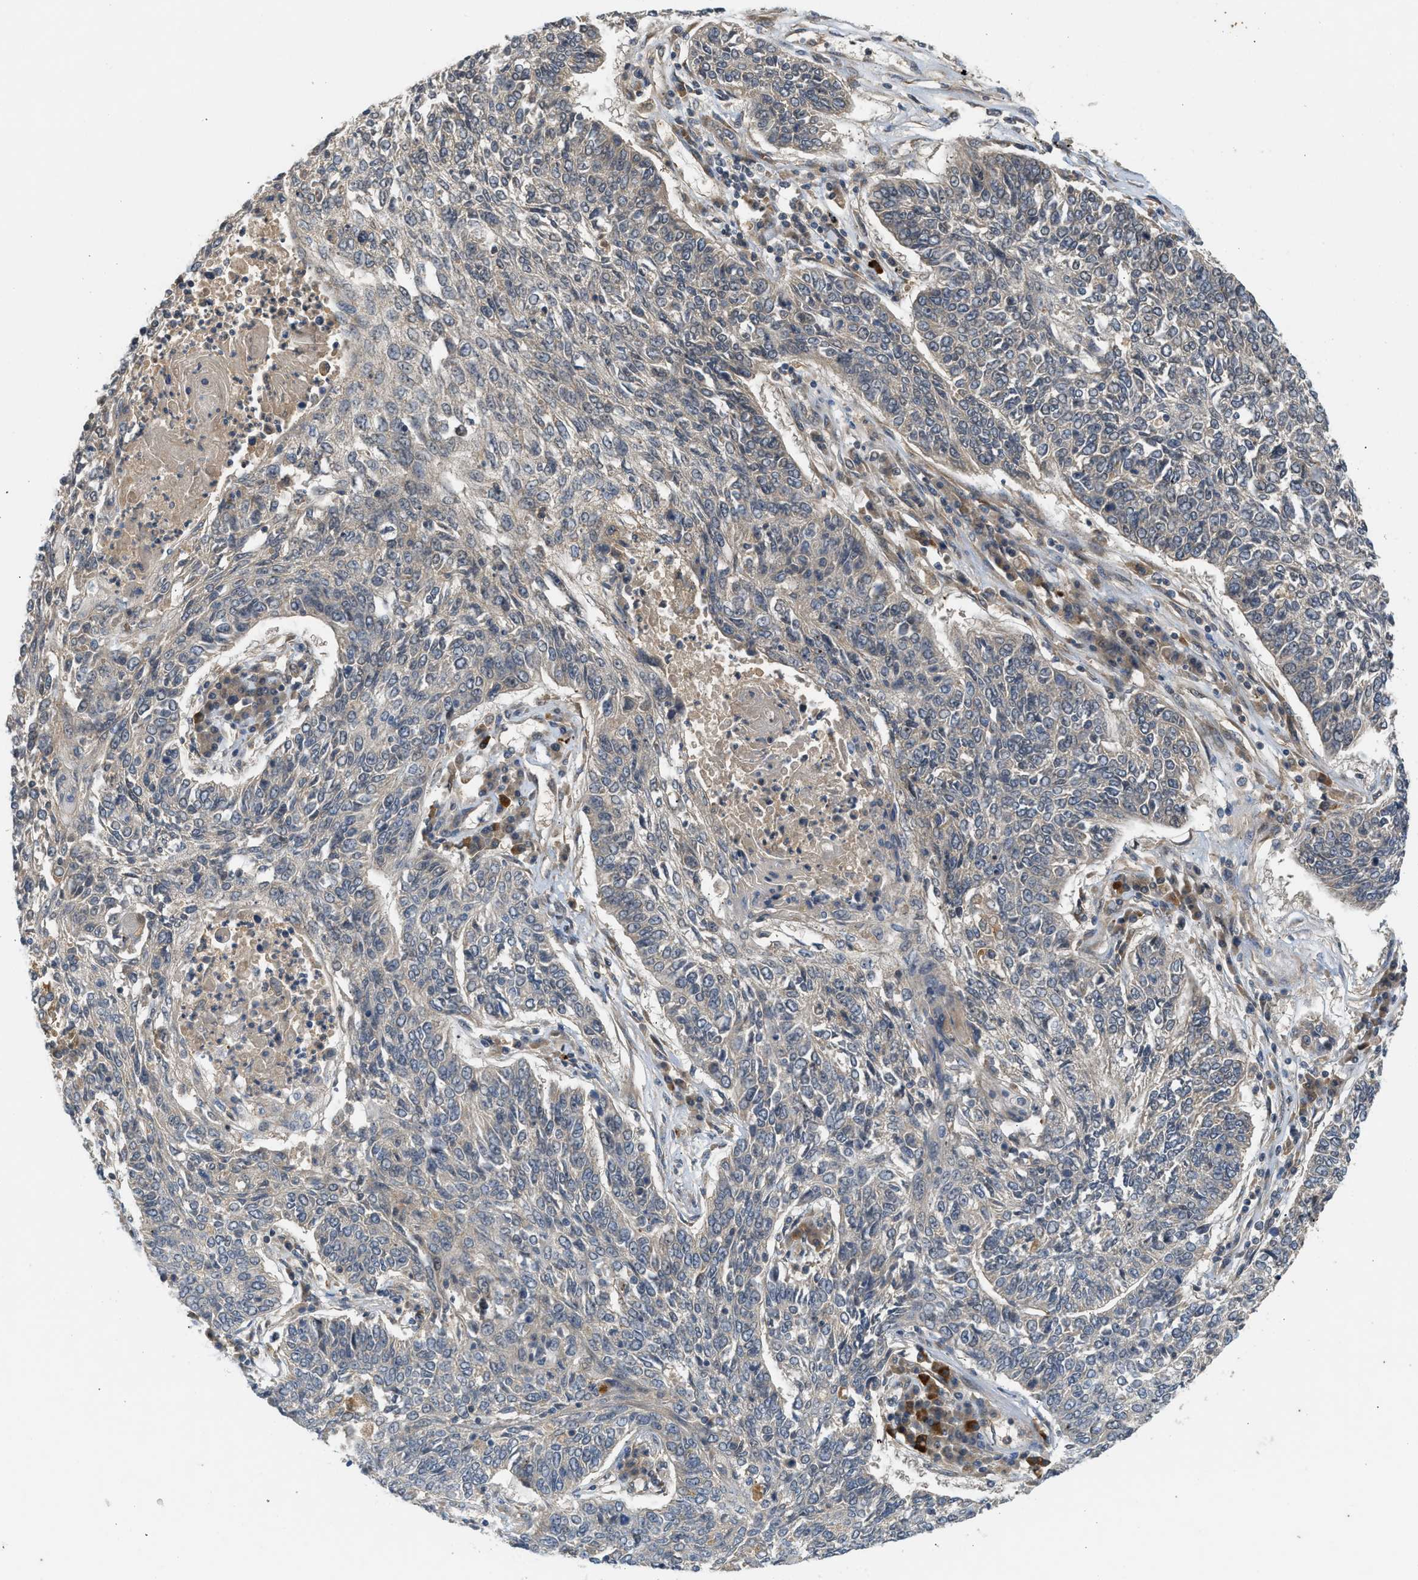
{"staining": {"intensity": "negative", "quantity": "none", "location": "none"}, "tissue": "lung cancer", "cell_type": "Tumor cells", "image_type": "cancer", "snomed": [{"axis": "morphology", "description": "Normal tissue, NOS"}, {"axis": "morphology", "description": "Squamous cell carcinoma, NOS"}, {"axis": "topography", "description": "Cartilage tissue"}, {"axis": "topography", "description": "Bronchus"}, {"axis": "topography", "description": "Lung"}], "caption": "Micrograph shows no significant protein staining in tumor cells of lung cancer (squamous cell carcinoma).", "gene": "ADCY8", "patient": {"sex": "female", "age": 49}}